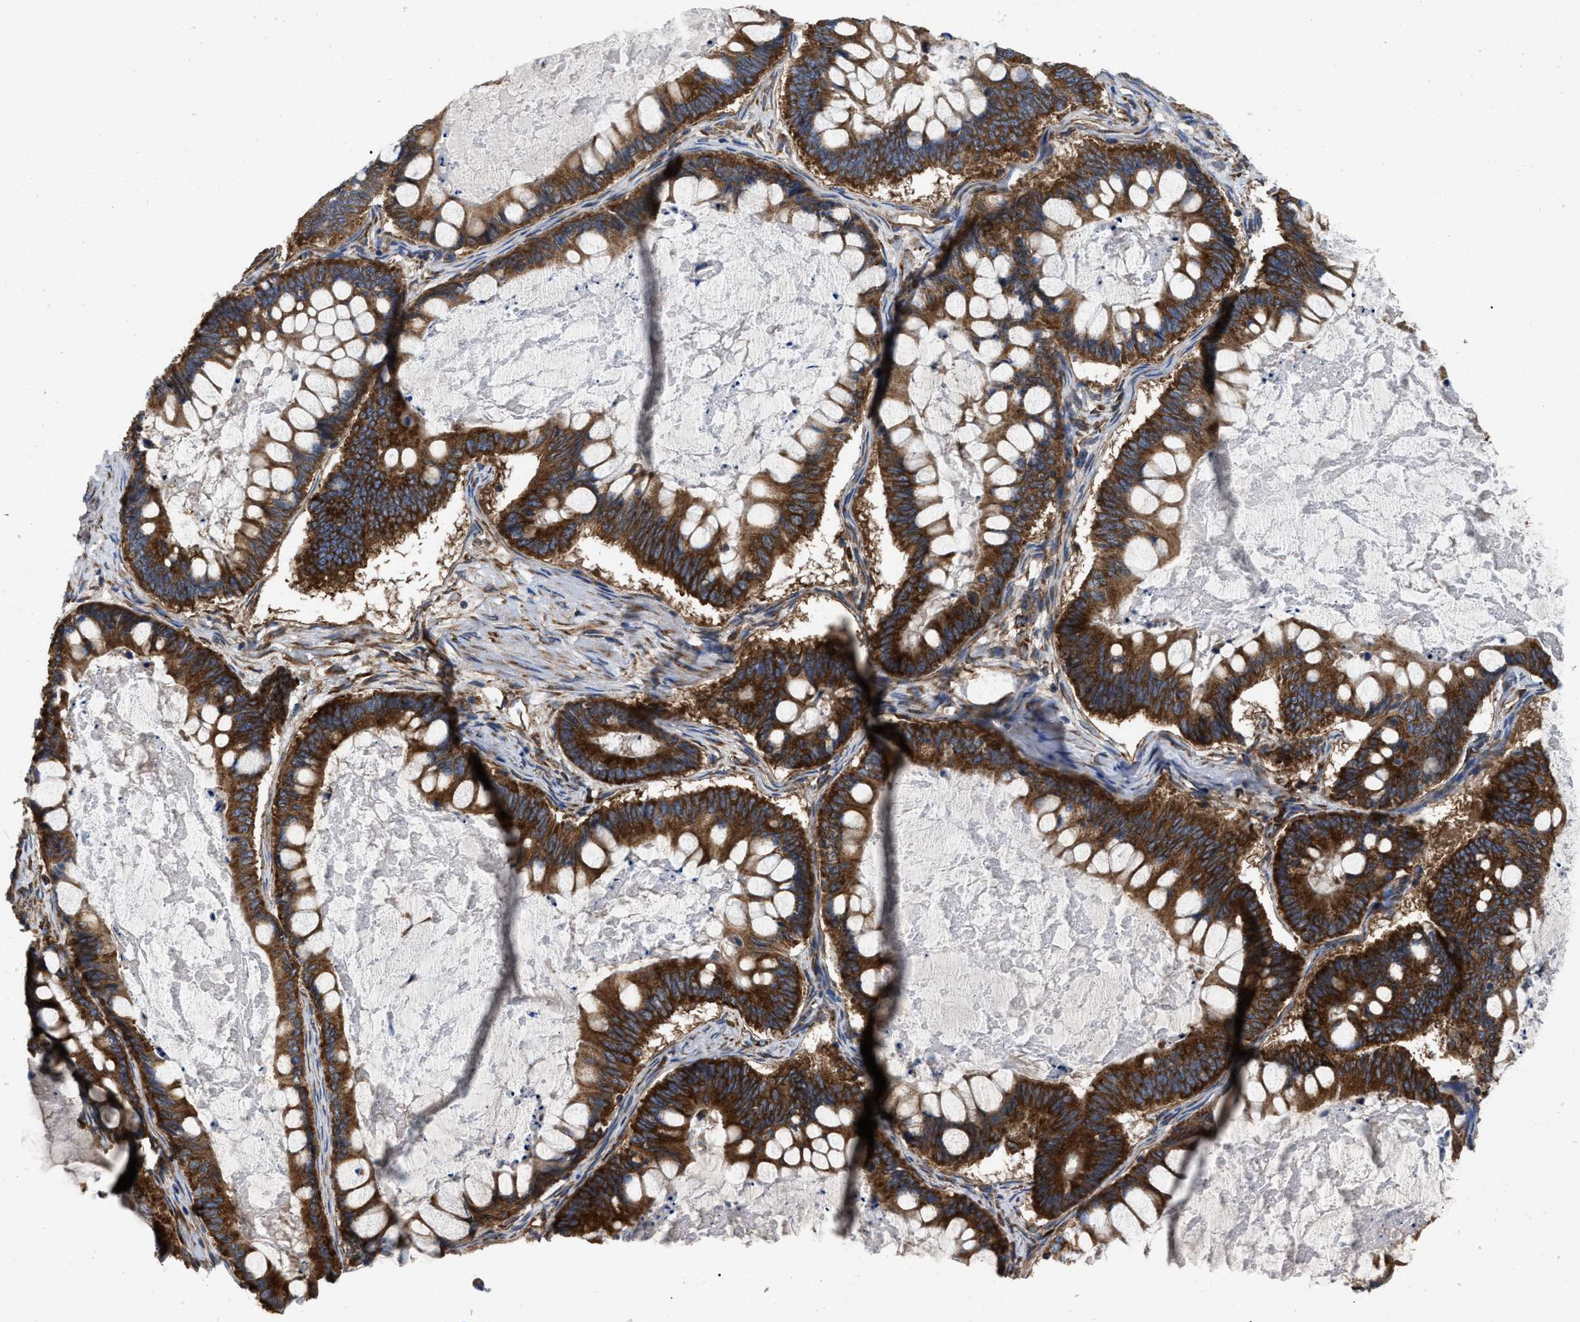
{"staining": {"intensity": "strong", "quantity": ">75%", "location": "cytoplasmic/membranous"}, "tissue": "ovarian cancer", "cell_type": "Tumor cells", "image_type": "cancer", "snomed": [{"axis": "morphology", "description": "Cystadenocarcinoma, mucinous, NOS"}, {"axis": "topography", "description": "Ovary"}], "caption": "This photomicrograph demonstrates immunohistochemistry staining of human ovarian cancer, with high strong cytoplasmic/membranous positivity in approximately >75% of tumor cells.", "gene": "FAM120A", "patient": {"sex": "female", "age": 61}}